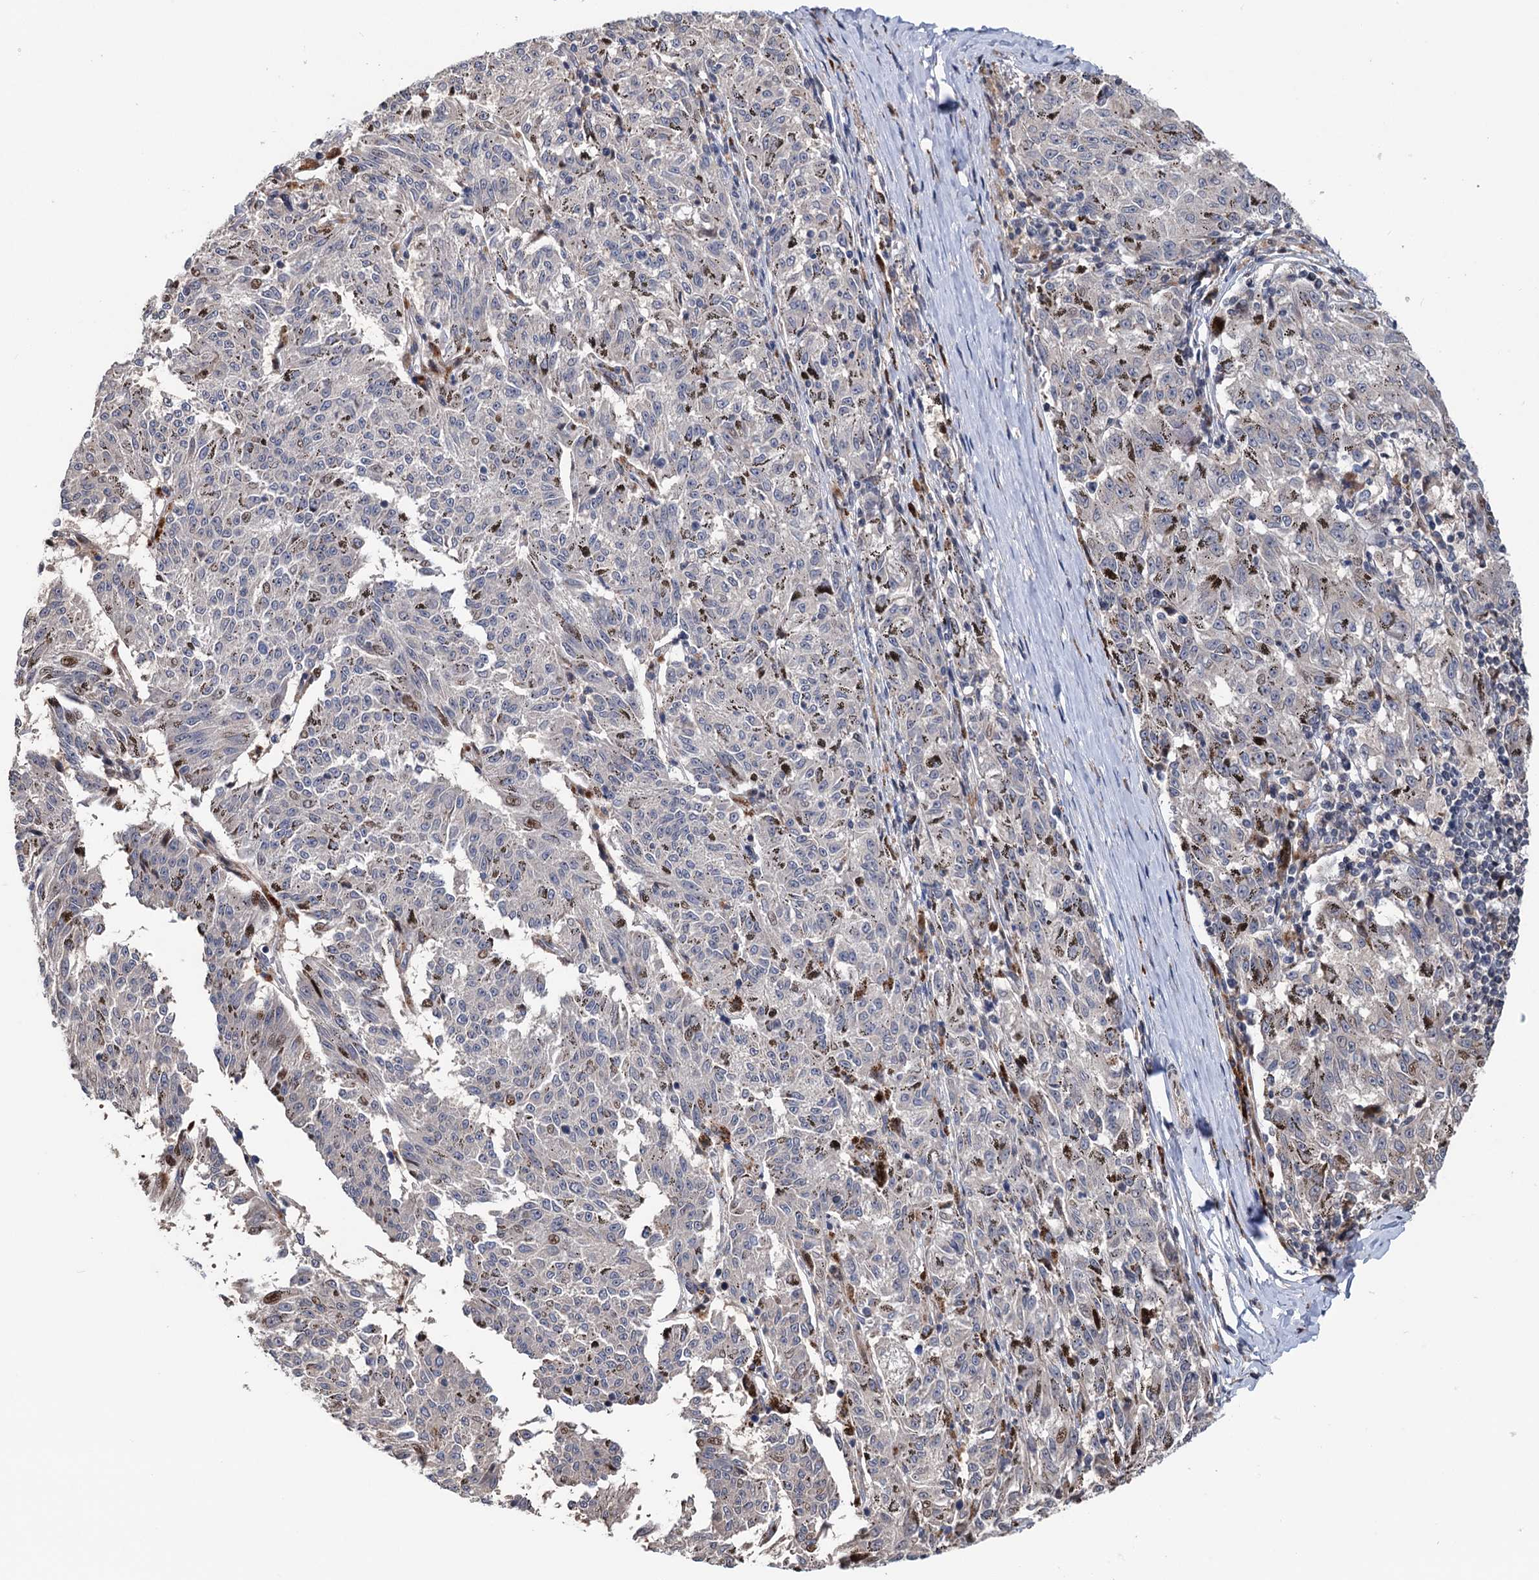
{"staining": {"intensity": "negative", "quantity": "none", "location": "none"}, "tissue": "melanoma", "cell_type": "Tumor cells", "image_type": "cancer", "snomed": [{"axis": "morphology", "description": "Malignant melanoma, NOS"}, {"axis": "topography", "description": "Skin"}], "caption": "The immunohistochemistry (IHC) histopathology image has no significant positivity in tumor cells of melanoma tissue.", "gene": "UBR1", "patient": {"sex": "female", "age": 72}}